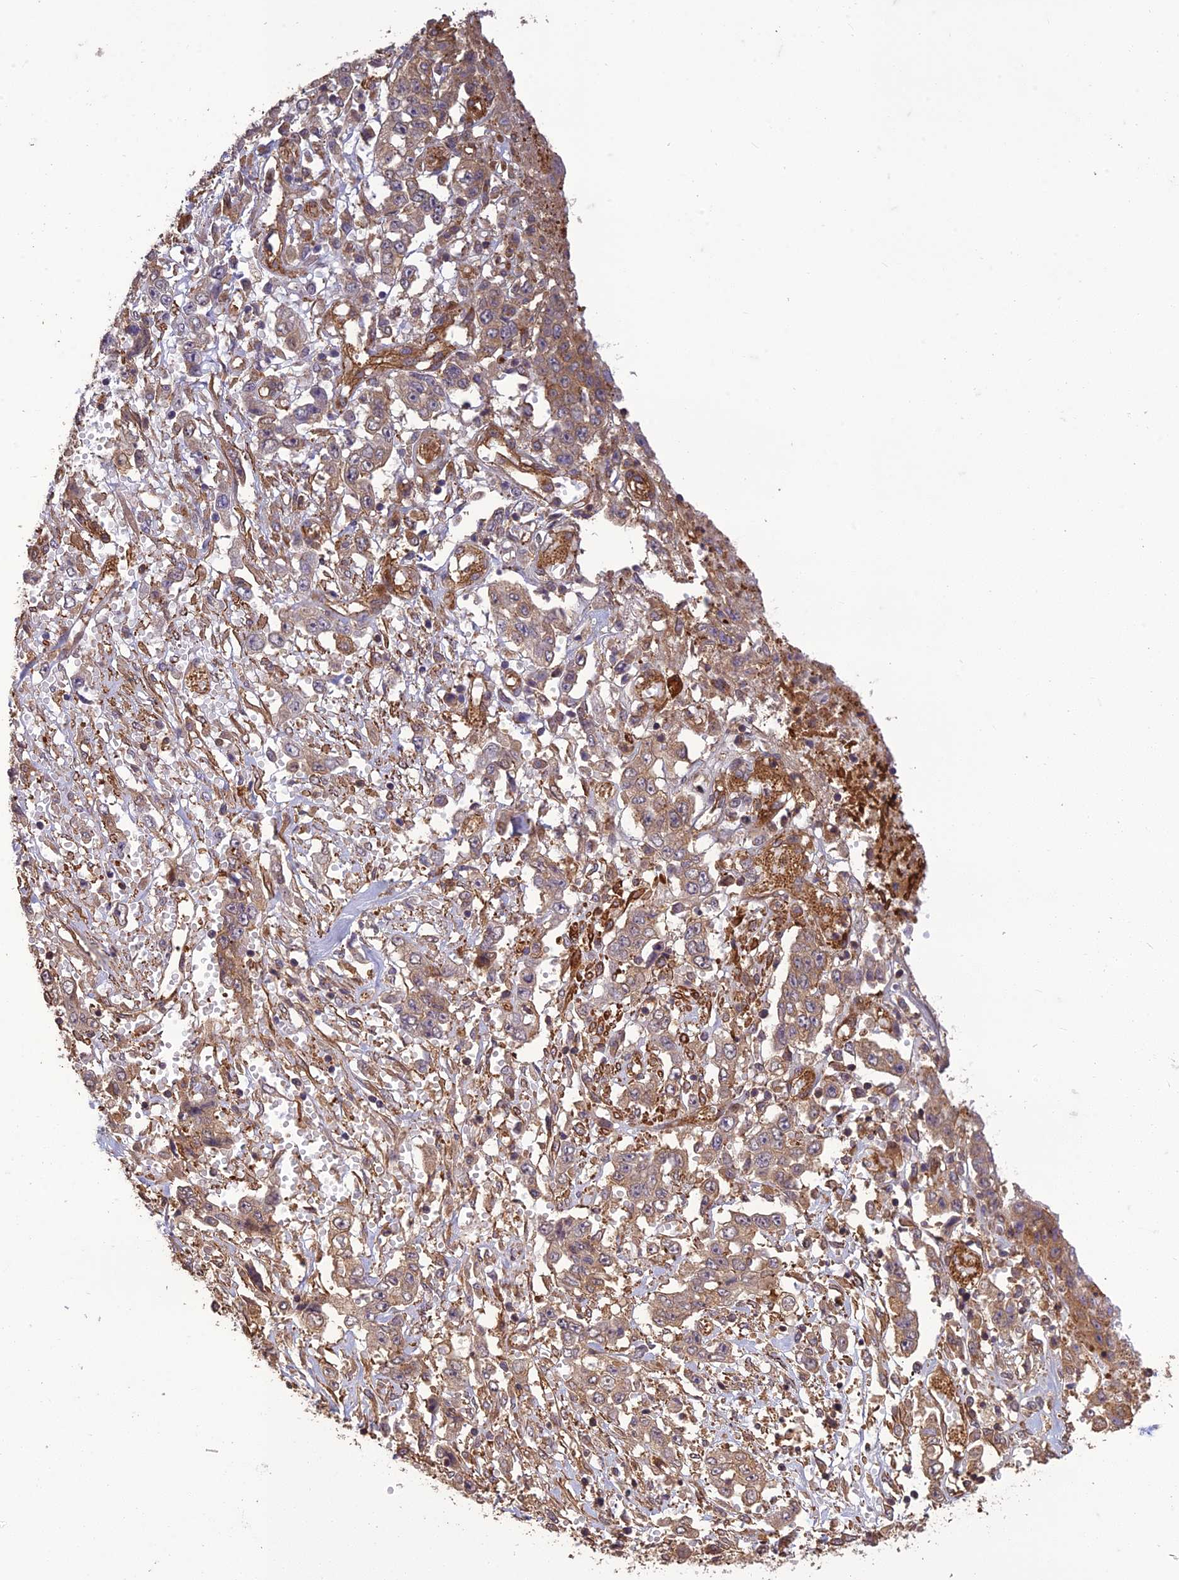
{"staining": {"intensity": "weak", "quantity": ">75%", "location": "cytoplasmic/membranous"}, "tissue": "stomach cancer", "cell_type": "Tumor cells", "image_type": "cancer", "snomed": [{"axis": "morphology", "description": "Adenocarcinoma, NOS"}, {"axis": "topography", "description": "Stomach, upper"}], "caption": "IHC photomicrograph of stomach adenocarcinoma stained for a protein (brown), which demonstrates low levels of weak cytoplasmic/membranous staining in about >75% of tumor cells.", "gene": "TMEM131L", "patient": {"sex": "male", "age": 62}}